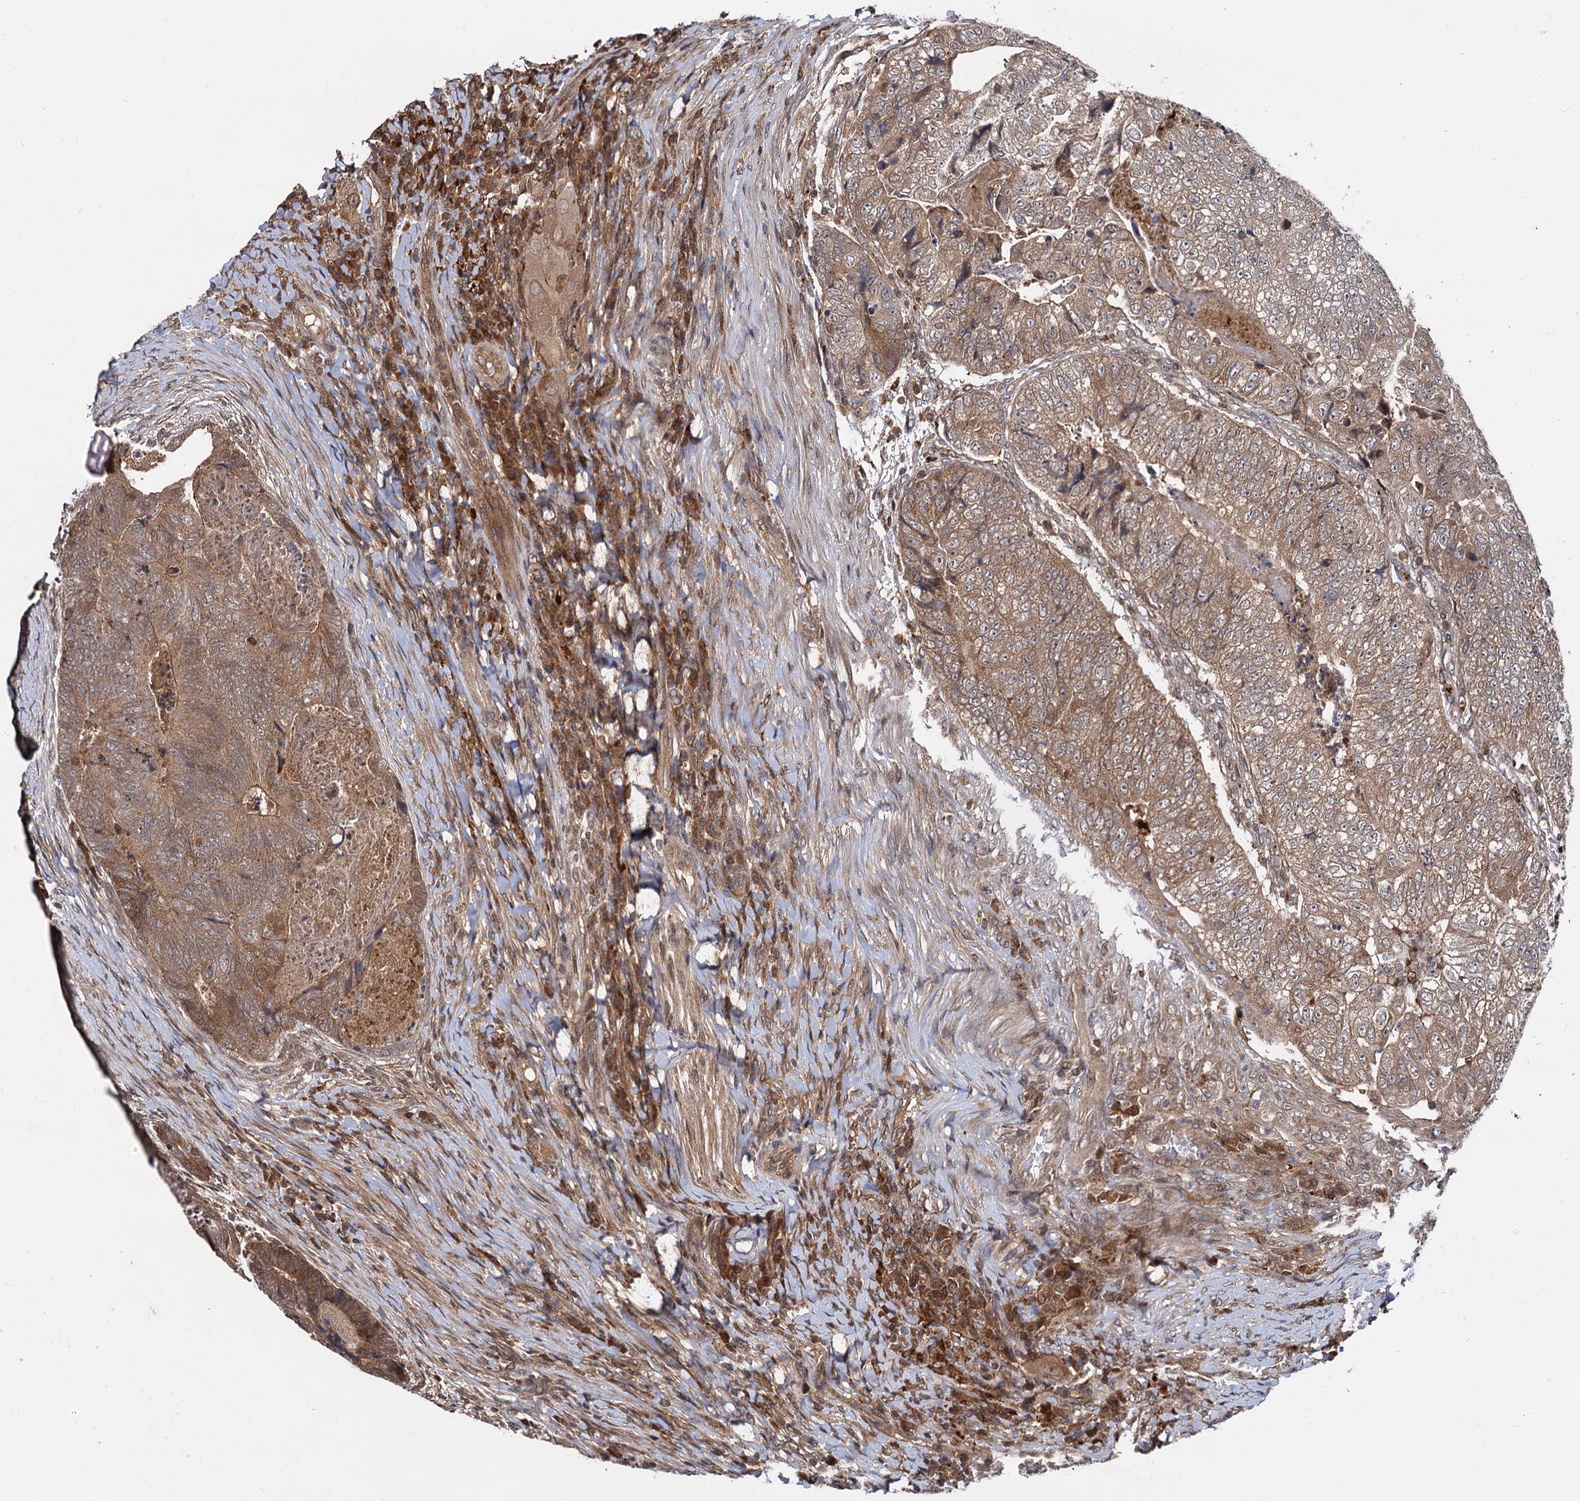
{"staining": {"intensity": "moderate", "quantity": ">75%", "location": "cytoplasmic/membranous"}, "tissue": "colorectal cancer", "cell_type": "Tumor cells", "image_type": "cancer", "snomed": [{"axis": "morphology", "description": "Adenocarcinoma, NOS"}, {"axis": "topography", "description": "Colon"}], "caption": "Moderate cytoplasmic/membranous positivity is seen in about >75% of tumor cells in colorectal cancer.", "gene": "SELENOP", "patient": {"sex": "female", "age": 67}}